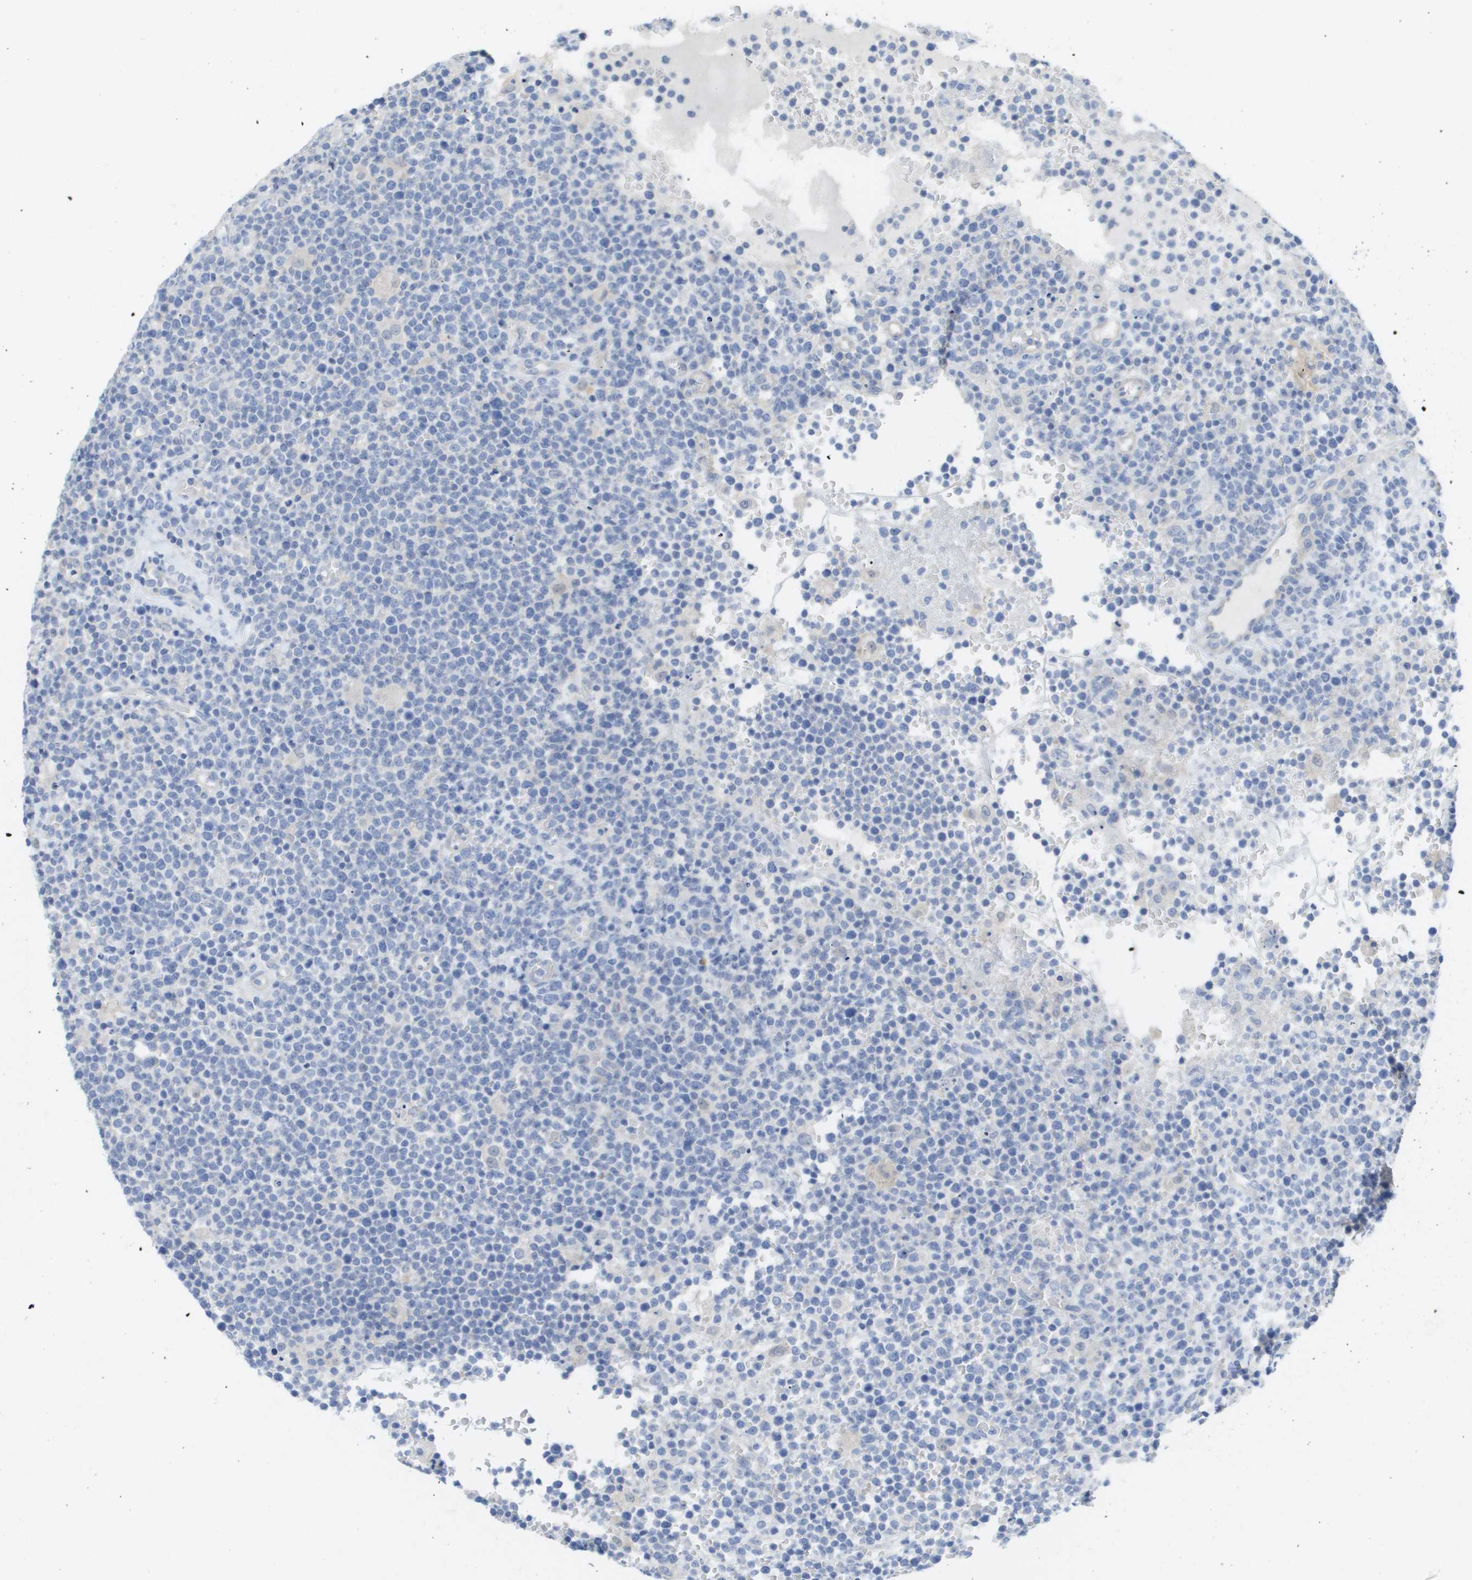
{"staining": {"intensity": "negative", "quantity": "none", "location": "none"}, "tissue": "lymphoma", "cell_type": "Tumor cells", "image_type": "cancer", "snomed": [{"axis": "morphology", "description": "Malignant lymphoma, non-Hodgkin's type, High grade"}, {"axis": "topography", "description": "Lymph node"}], "caption": "This histopathology image is of lymphoma stained with IHC to label a protein in brown with the nuclei are counter-stained blue. There is no staining in tumor cells.", "gene": "MYL3", "patient": {"sex": "male", "age": 61}}